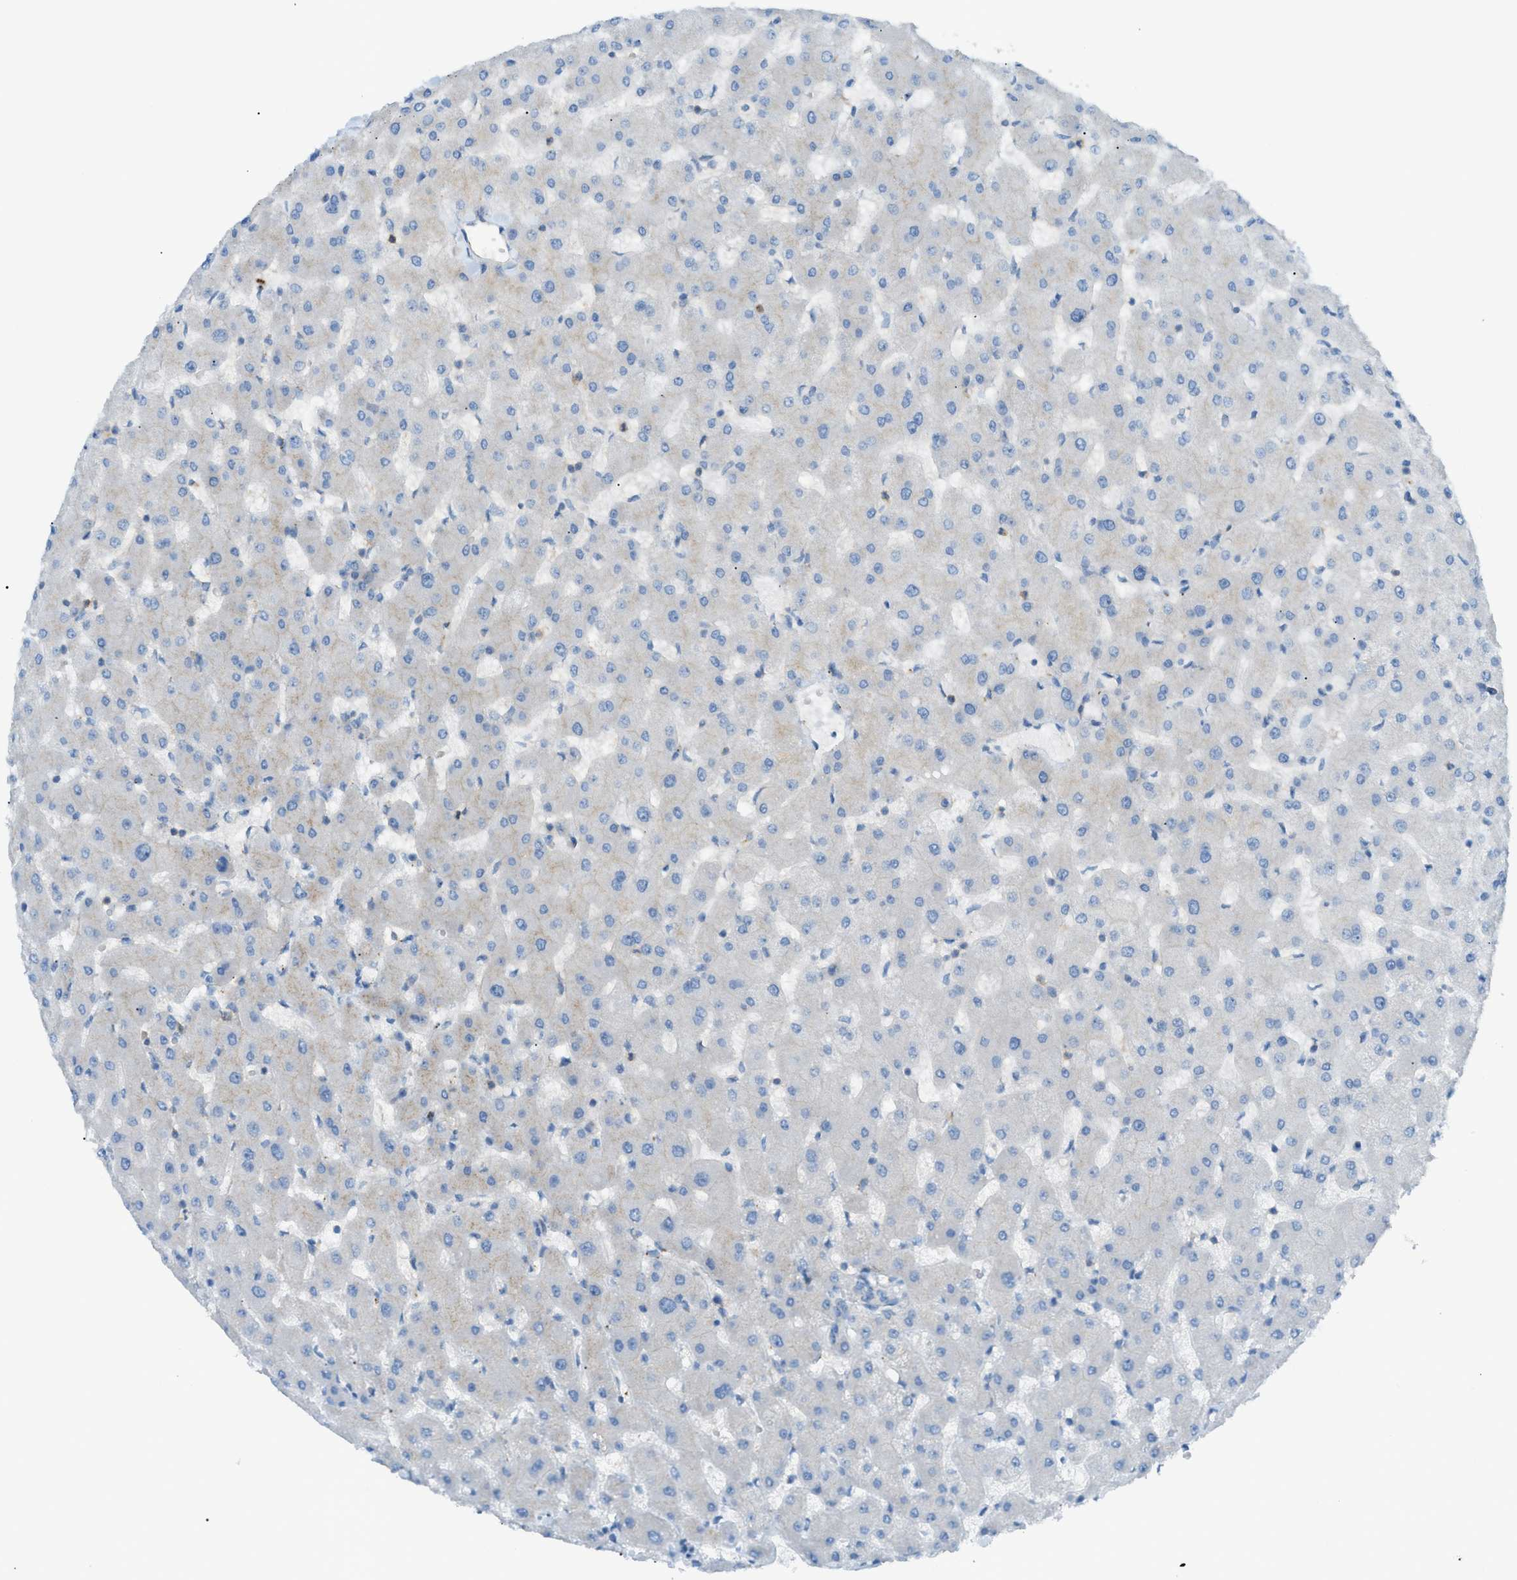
{"staining": {"intensity": "moderate", "quantity": "25%-75%", "location": "cytoplasmic/membranous"}, "tissue": "liver", "cell_type": "Cholangiocytes", "image_type": "normal", "snomed": [{"axis": "morphology", "description": "Normal tissue, NOS"}, {"axis": "topography", "description": "Liver"}], "caption": "This photomicrograph shows IHC staining of unremarkable liver, with medium moderate cytoplasmic/membranous expression in about 25%-75% of cholangiocytes.", "gene": "GRK6", "patient": {"sex": "female", "age": 63}}